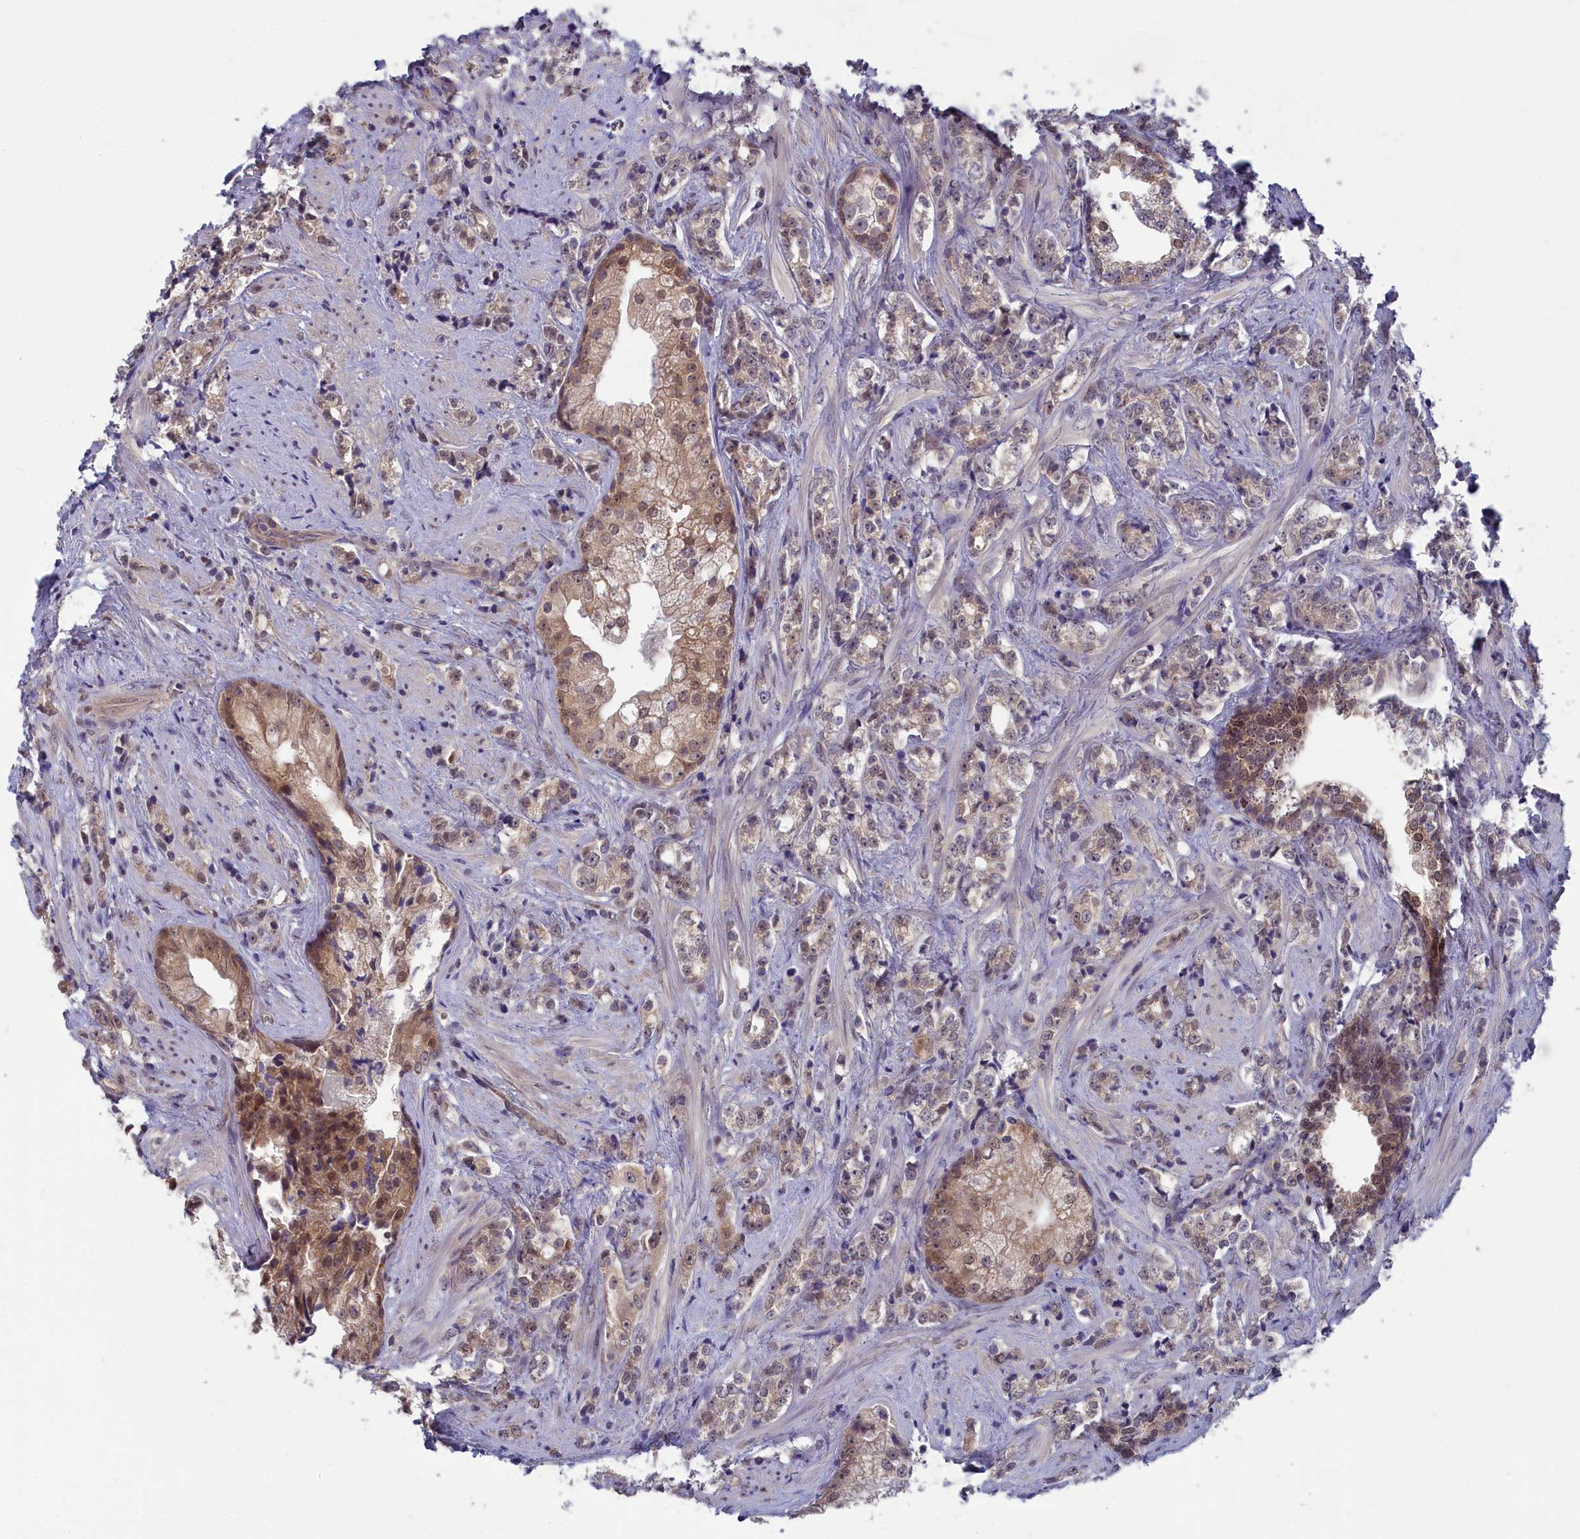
{"staining": {"intensity": "negative", "quantity": "none", "location": "none"}, "tissue": "prostate cancer", "cell_type": "Tumor cells", "image_type": "cancer", "snomed": [{"axis": "morphology", "description": "Adenocarcinoma, High grade"}, {"axis": "topography", "description": "Prostate"}], "caption": "Human adenocarcinoma (high-grade) (prostate) stained for a protein using immunohistochemistry (IHC) exhibits no positivity in tumor cells.", "gene": "MRI1", "patient": {"sex": "male", "age": 69}}